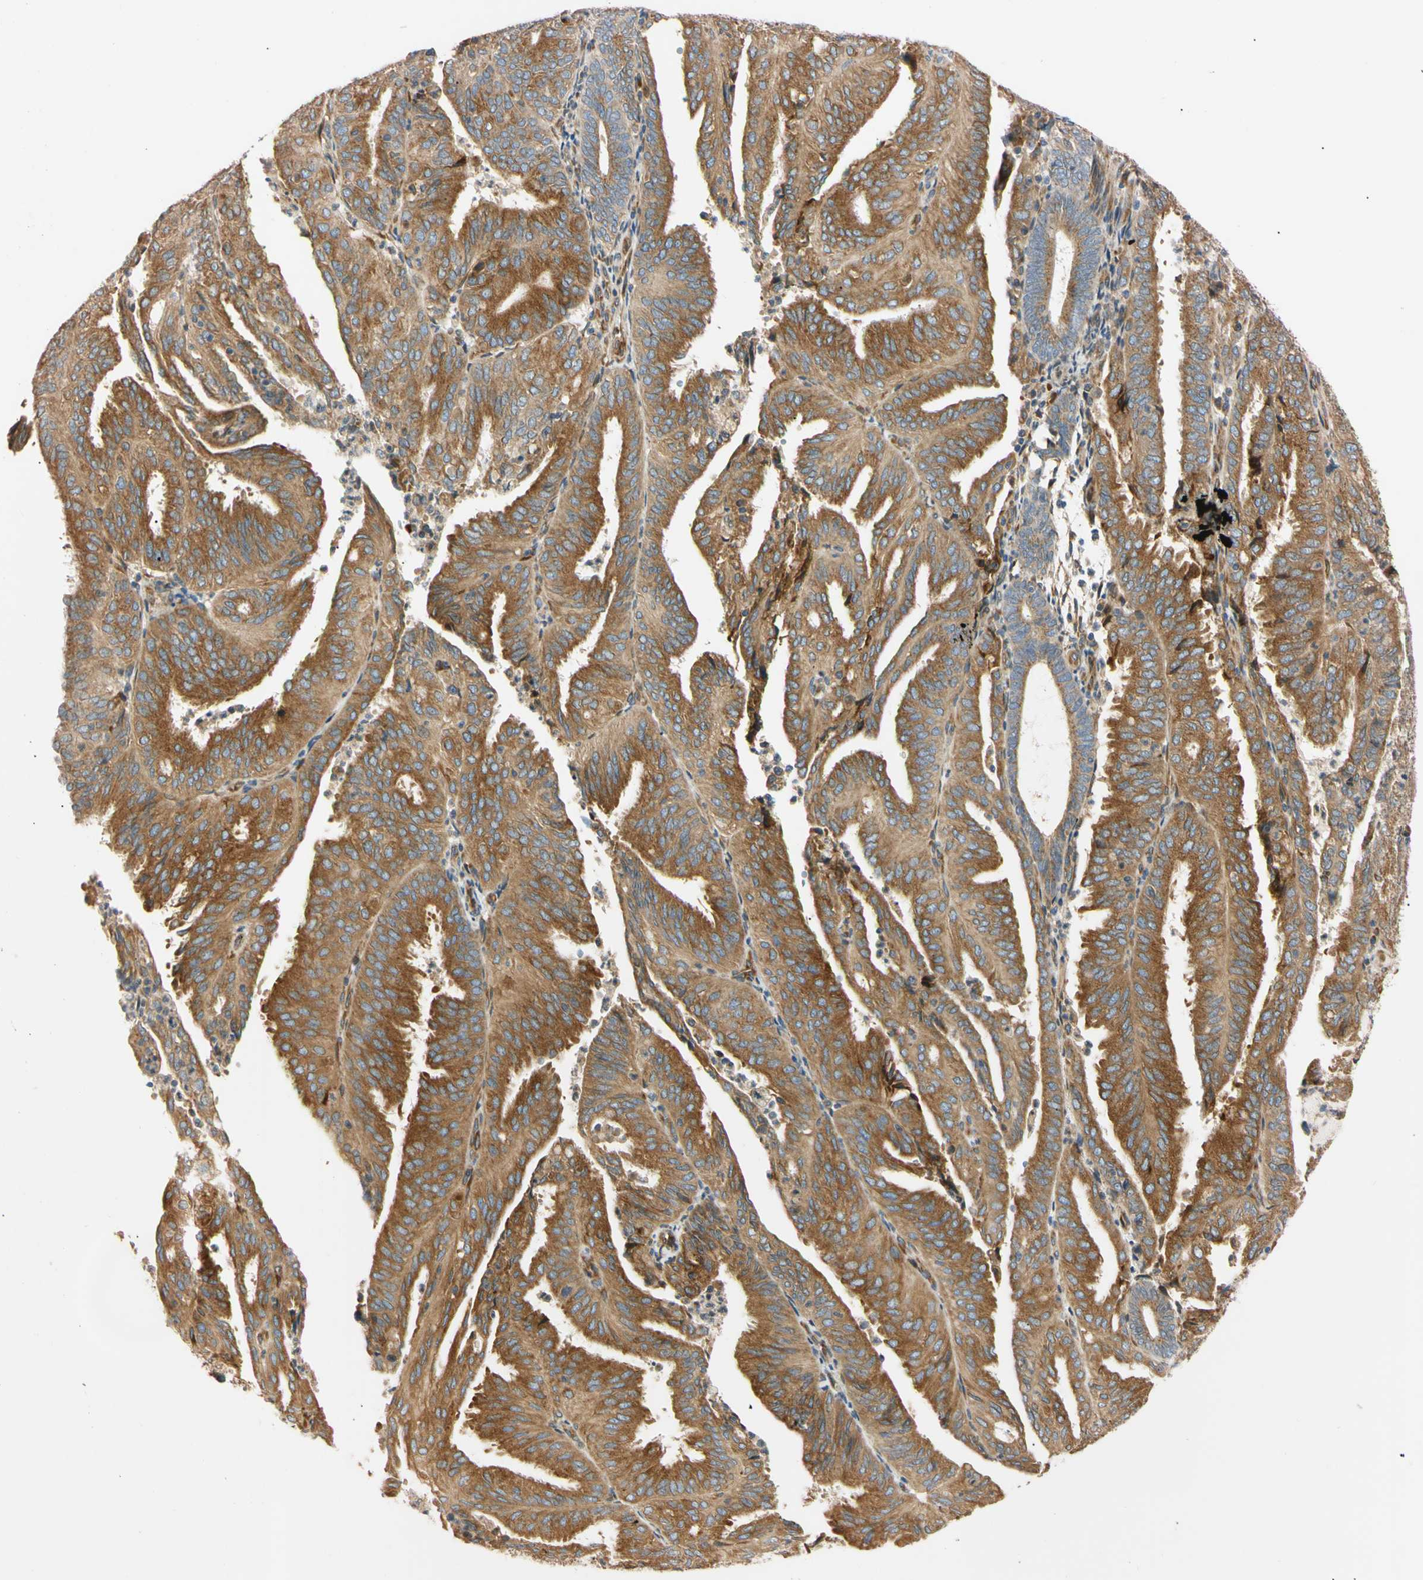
{"staining": {"intensity": "moderate", "quantity": ">75%", "location": "cytoplasmic/membranous"}, "tissue": "endometrial cancer", "cell_type": "Tumor cells", "image_type": "cancer", "snomed": [{"axis": "morphology", "description": "Adenocarcinoma, NOS"}, {"axis": "topography", "description": "Uterus"}], "caption": "Brown immunohistochemical staining in endometrial adenocarcinoma reveals moderate cytoplasmic/membranous staining in approximately >75% of tumor cells.", "gene": "IER3IP1", "patient": {"sex": "female", "age": 60}}